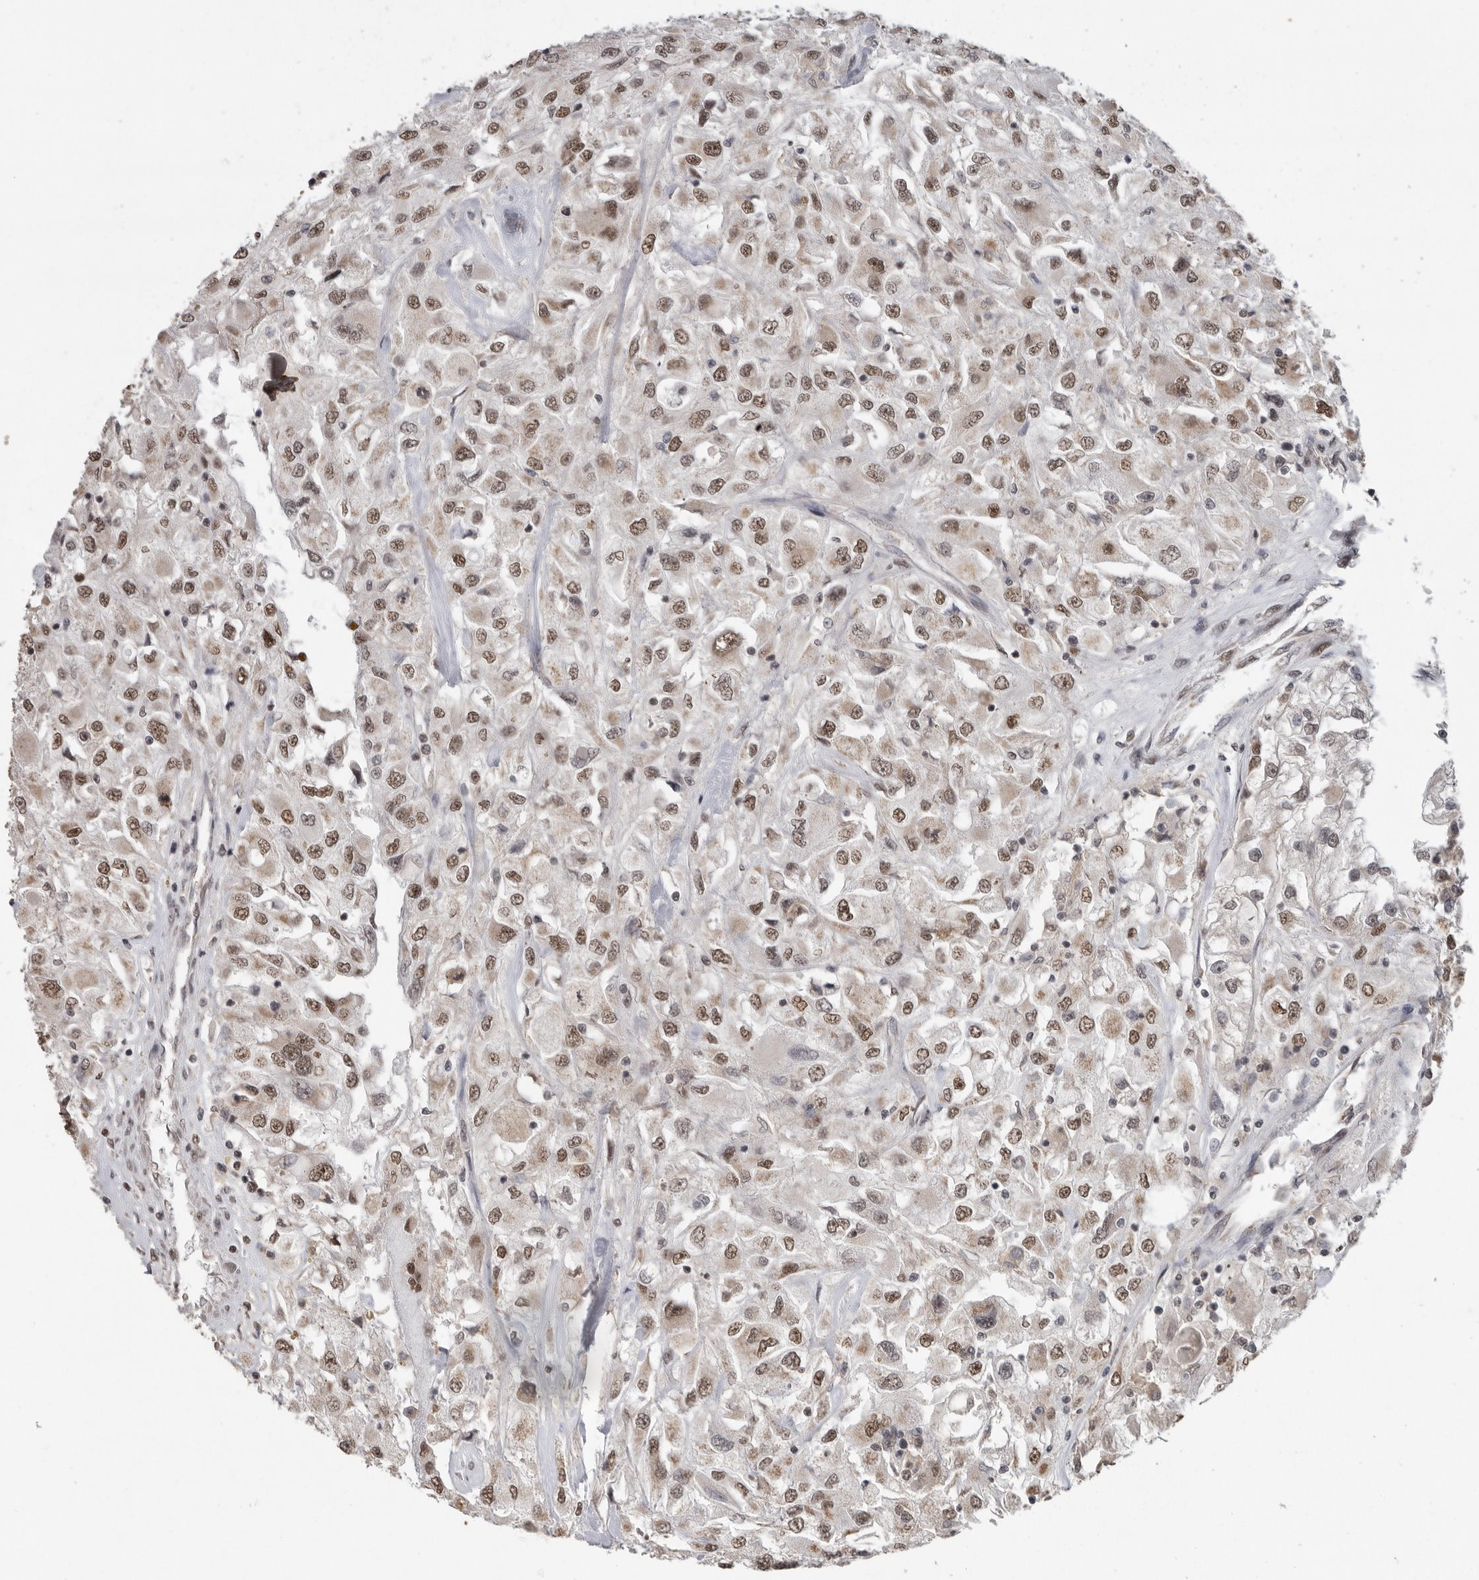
{"staining": {"intensity": "moderate", "quantity": ">75%", "location": "nuclear"}, "tissue": "renal cancer", "cell_type": "Tumor cells", "image_type": "cancer", "snomed": [{"axis": "morphology", "description": "Adenocarcinoma, NOS"}, {"axis": "topography", "description": "Kidney"}], "caption": "An immunohistochemistry (IHC) photomicrograph of tumor tissue is shown. Protein staining in brown highlights moderate nuclear positivity in renal cancer within tumor cells. Using DAB (3,3'-diaminobenzidine) (brown) and hematoxylin (blue) stains, captured at high magnification using brightfield microscopy.", "gene": "PPP1R10", "patient": {"sex": "female", "age": 52}}